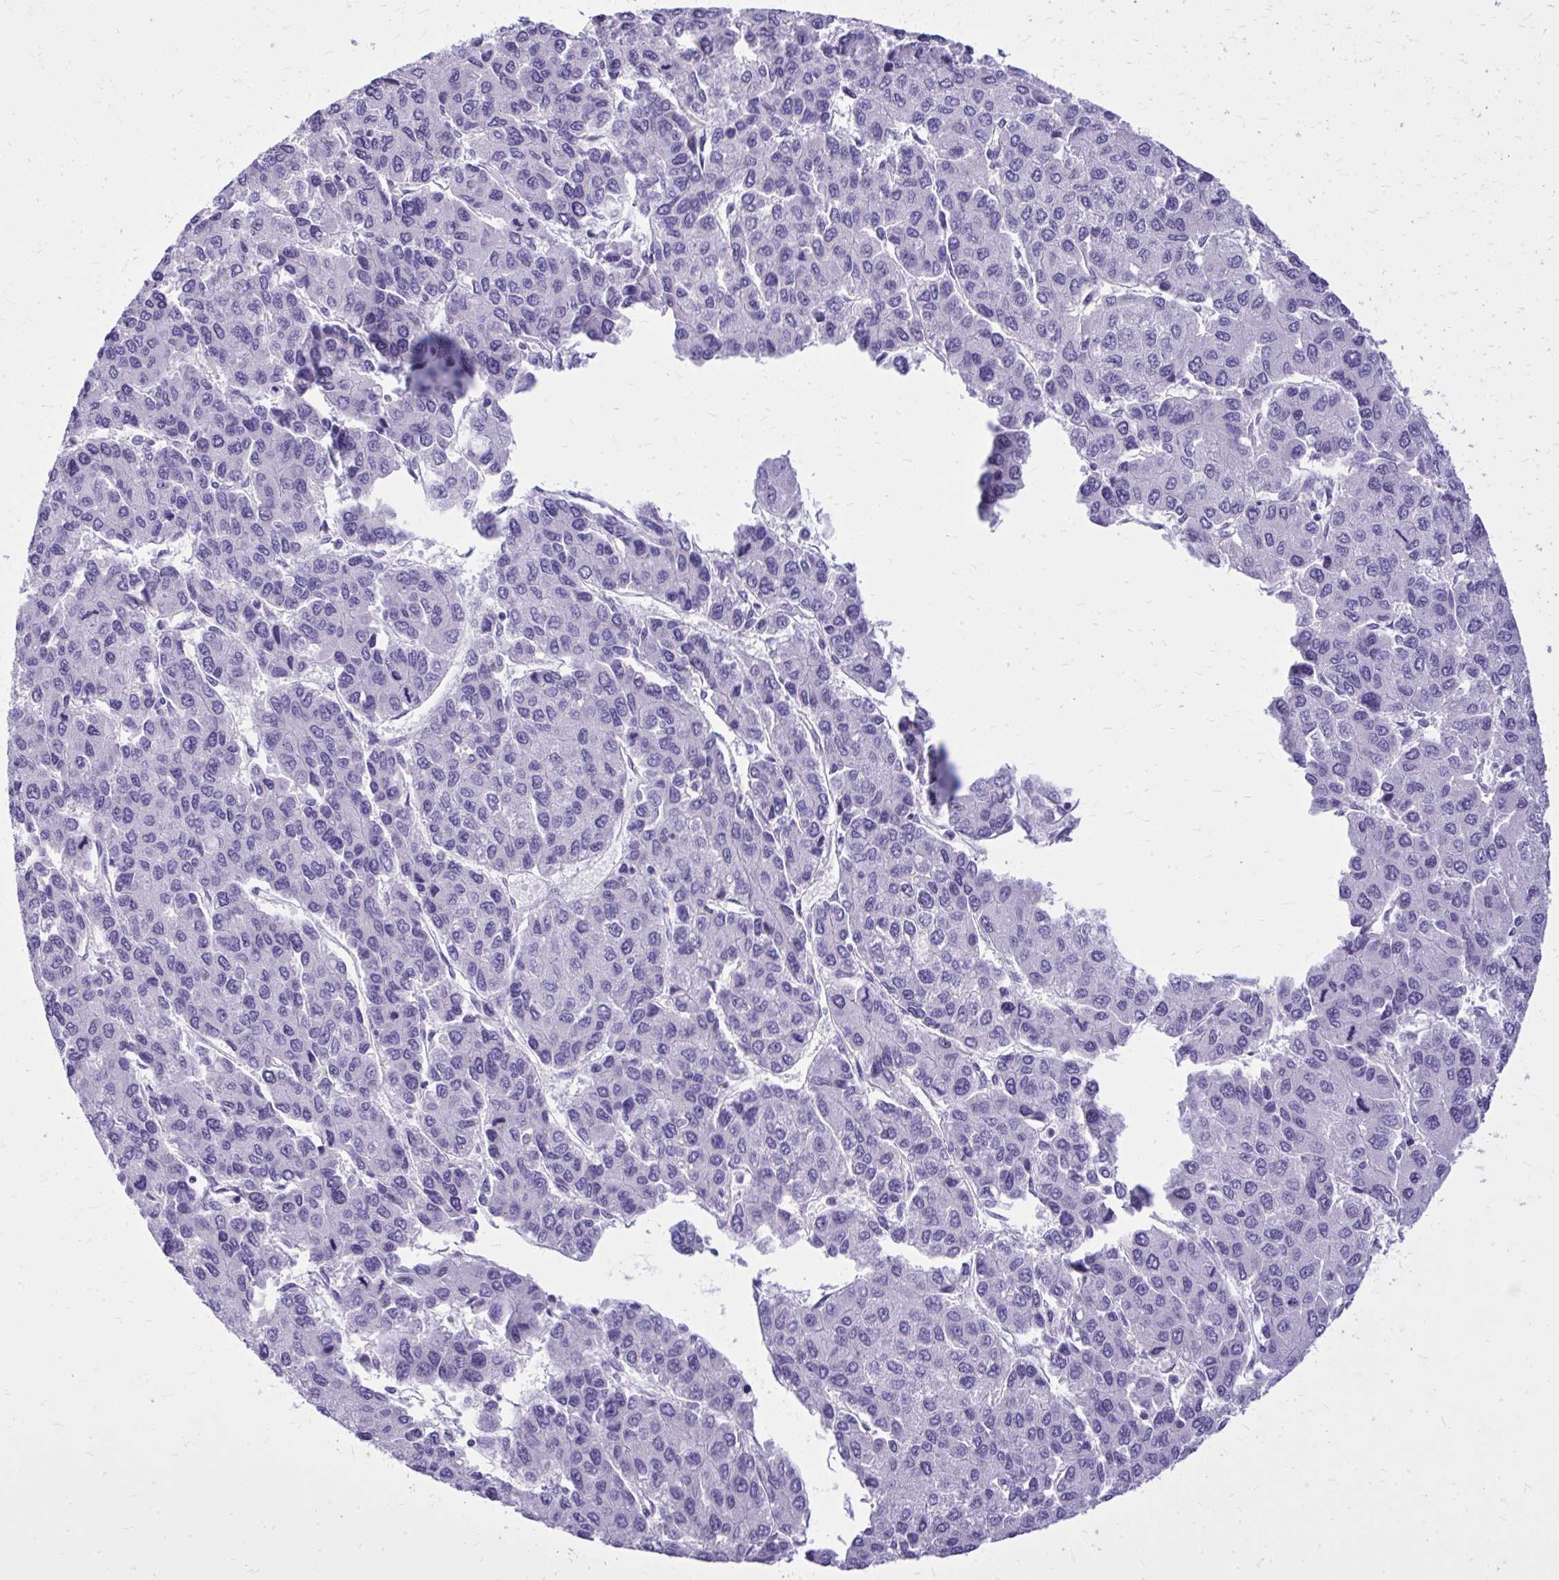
{"staining": {"intensity": "negative", "quantity": "none", "location": "none"}, "tissue": "liver cancer", "cell_type": "Tumor cells", "image_type": "cancer", "snomed": [{"axis": "morphology", "description": "Carcinoma, Hepatocellular, NOS"}, {"axis": "topography", "description": "Liver"}], "caption": "Immunohistochemical staining of human liver cancer demonstrates no significant staining in tumor cells. Brightfield microscopy of immunohistochemistry (IHC) stained with DAB (3,3'-diaminobenzidine) (brown) and hematoxylin (blue), captured at high magnification.", "gene": "BCL6B", "patient": {"sex": "female", "age": 66}}